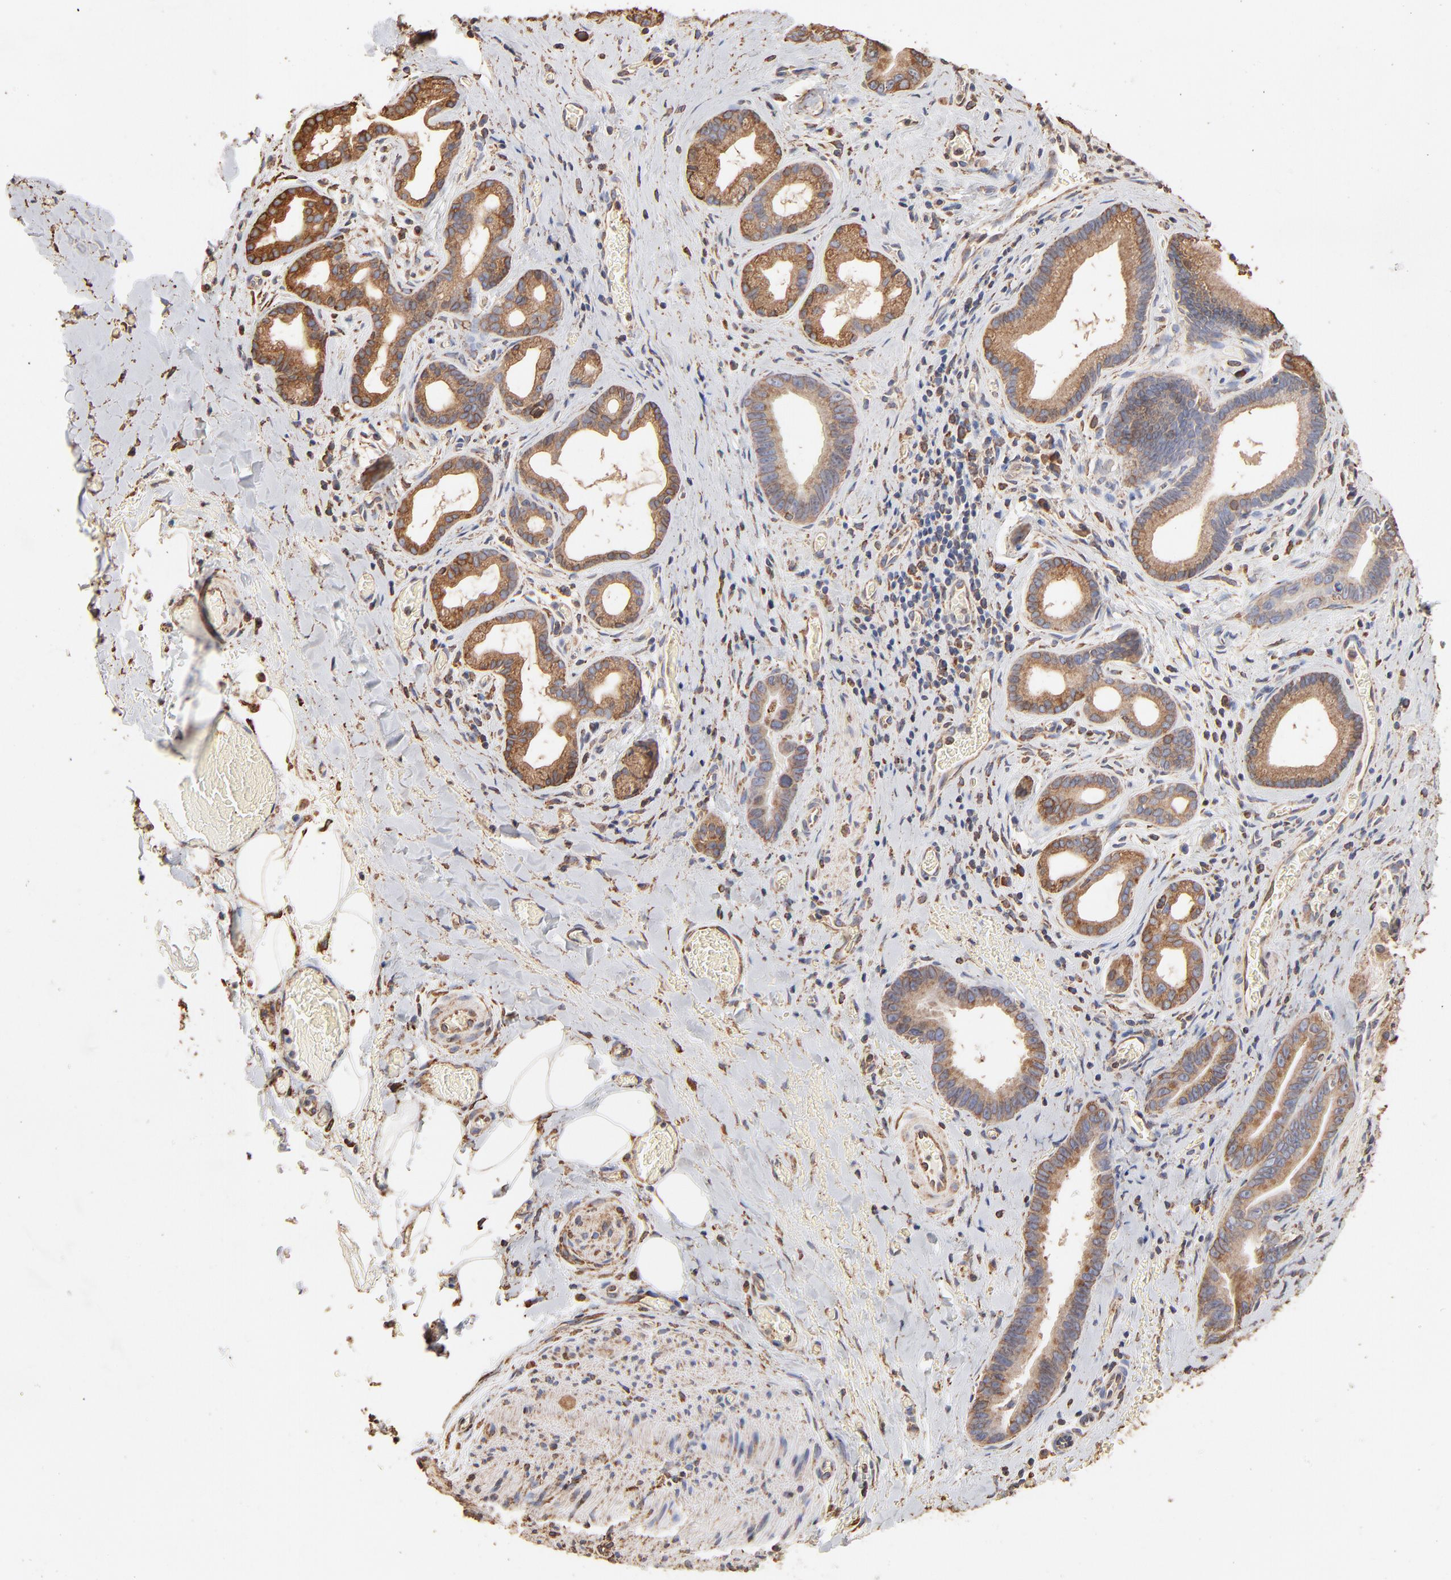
{"staining": {"intensity": "weak", "quantity": ">75%", "location": "cytoplasmic/membranous"}, "tissue": "liver cancer", "cell_type": "Tumor cells", "image_type": "cancer", "snomed": [{"axis": "morphology", "description": "Cholangiocarcinoma"}, {"axis": "topography", "description": "Liver"}], "caption": "IHC (DAB) staining of human liver cancer (cholangiocarcinoma) exhibits weak cytoplasmic/membranous protein expression in about >75% of tumor cells.", "gene": "PDIA3", "patient": {"sex": "female", "age": 55}}